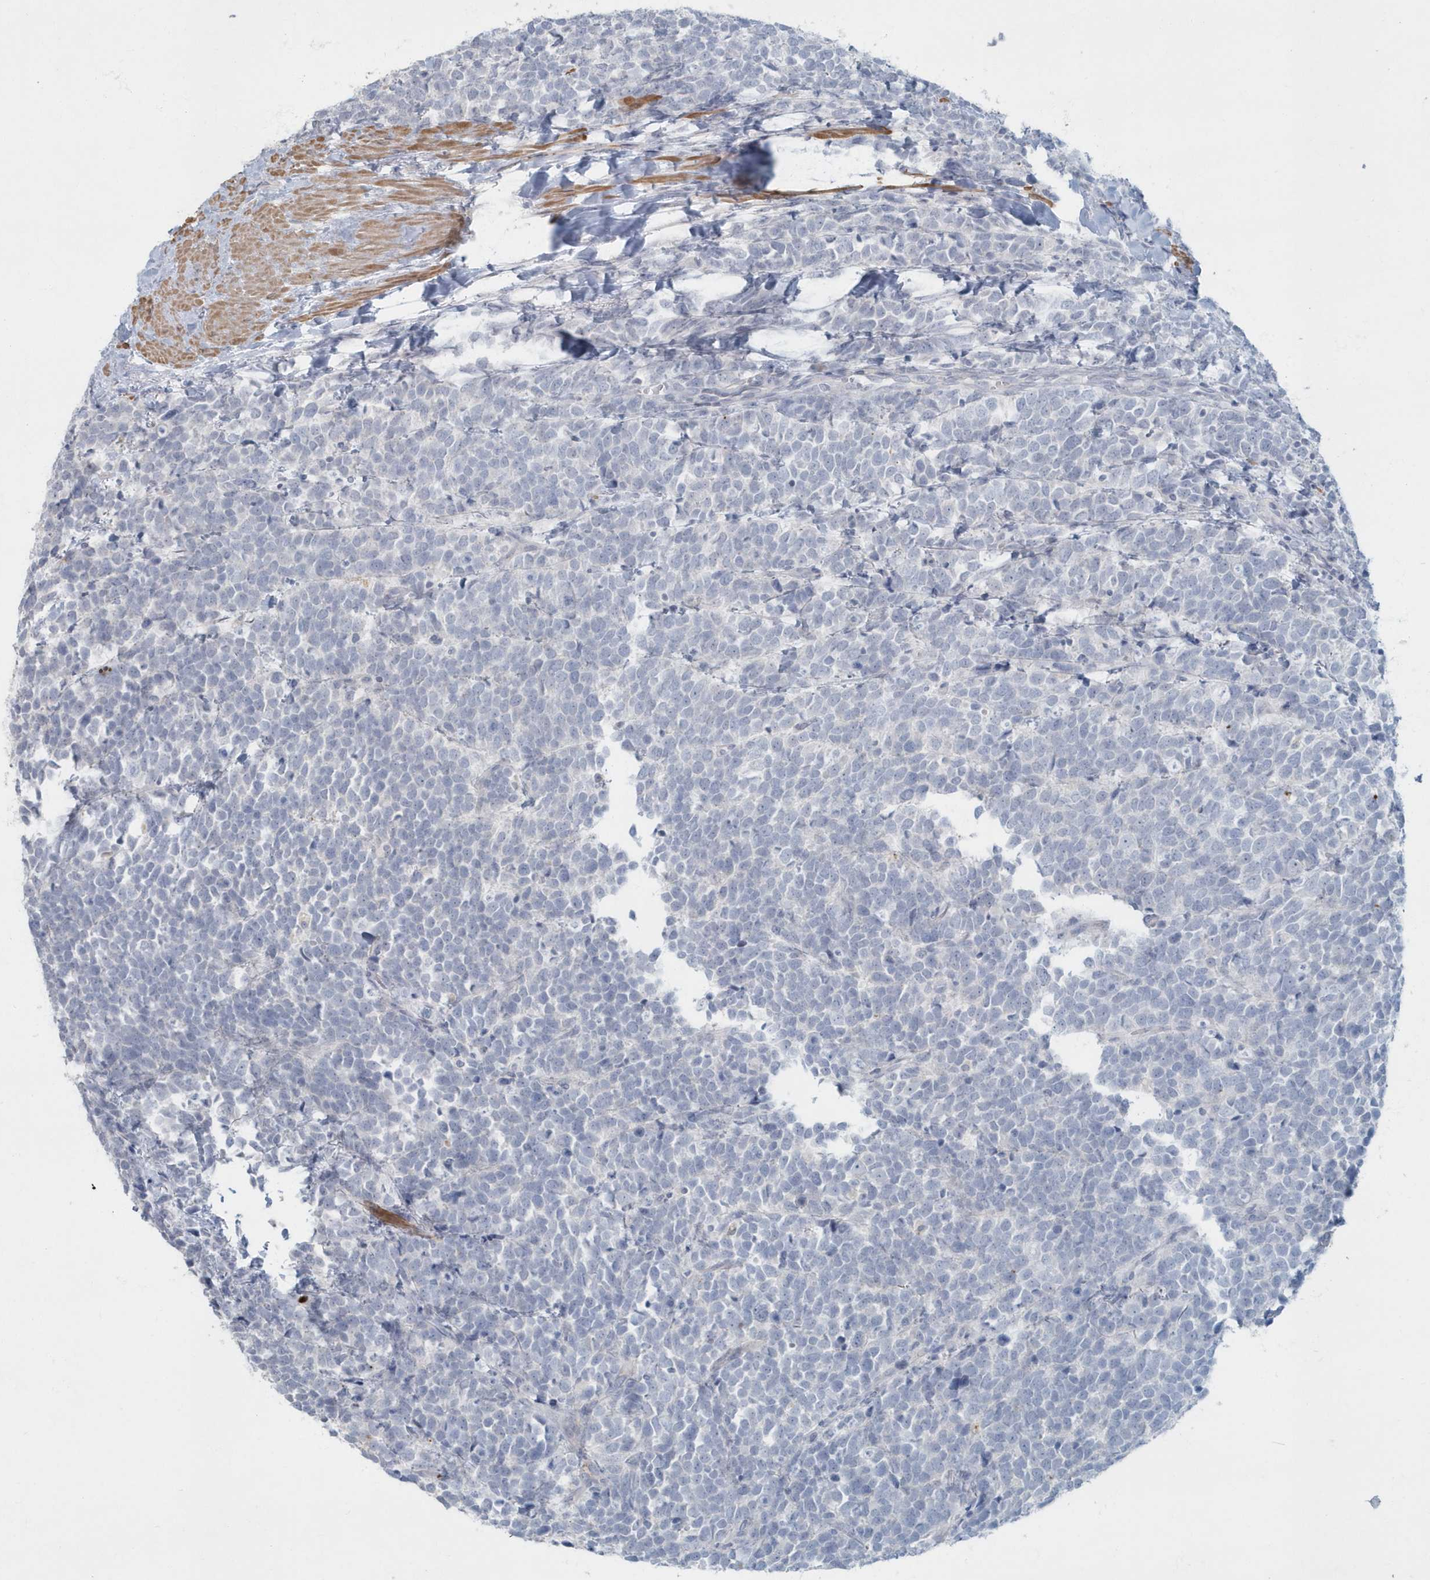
{"staining": {"intensity": "negative", "quantity": "none", "location": "none"}, "tissue": "urothelial cancer", "cell_type": "Tumor cells", "image_type": "cancer", "snomed": [{"axis": "morphology", "description": "Urothelial carcinoma, High grade"}, {"axis": "topography", "description": "Urinary bladder"}], "caption": "The micrograph displays no significant positivity in tumor cells of urothelial cancer.", "gene": "MYOT", "patient": {"sex": "female", "age": 82}}